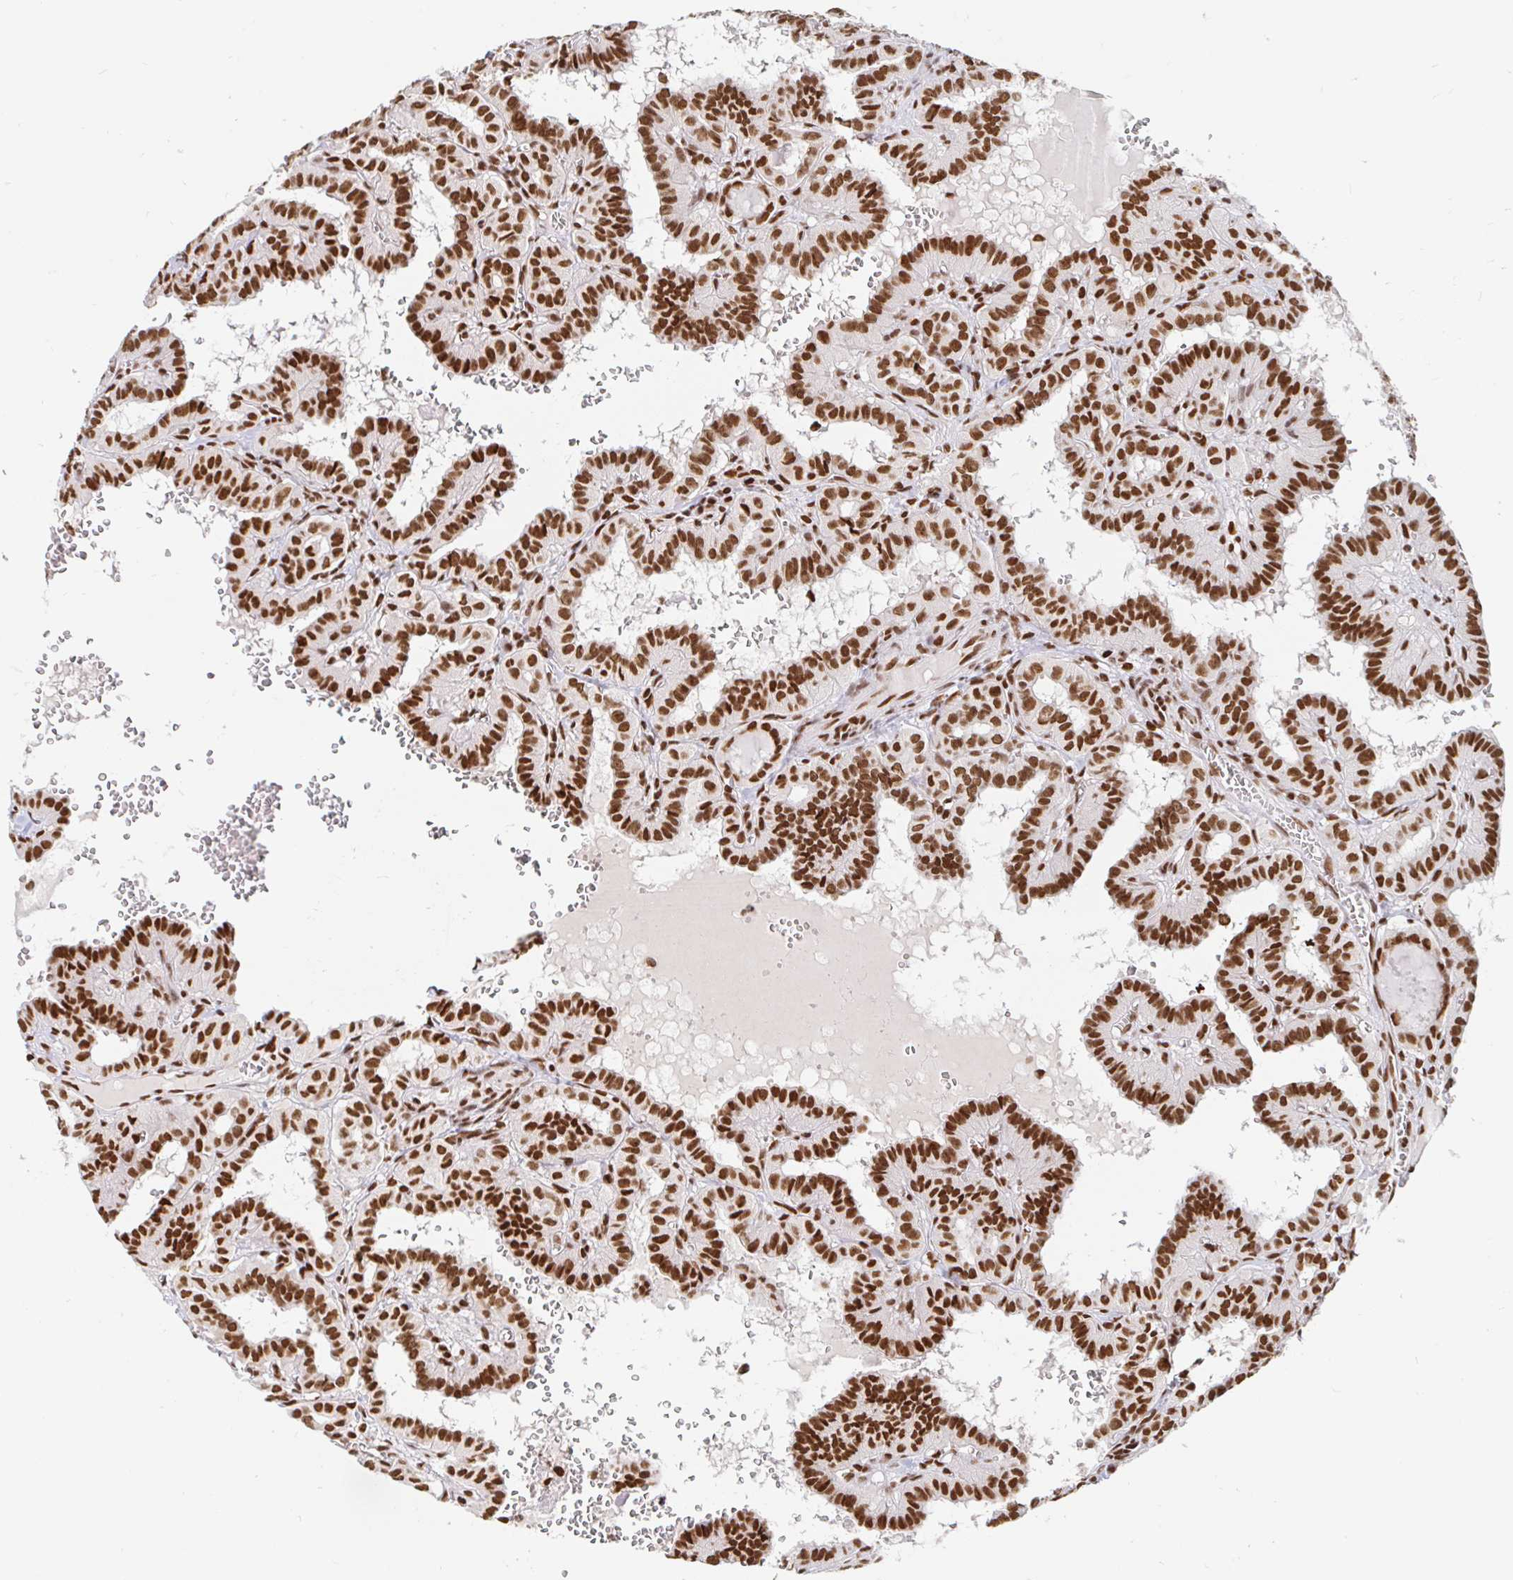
{"staining": {"intensity": "strong", "quantity": ">75%", "location": "nuclear"}, "tissue": "thyroid cancer", "cell_type": "Tumor cells", "image_type": "cancer", "snomed": [{"axis": "morphology", "description": "Papillary adenocarcinoma, NOS"}, {"axis": "topography", "description": "Thyroid gland"}], "caption": "Protein expression analysis of thyroid cancer reveals strong nuclear expression in about >75% of tumor cells.", "gene": "RBMX", "patient": {"sex": "female", "age": 21}}